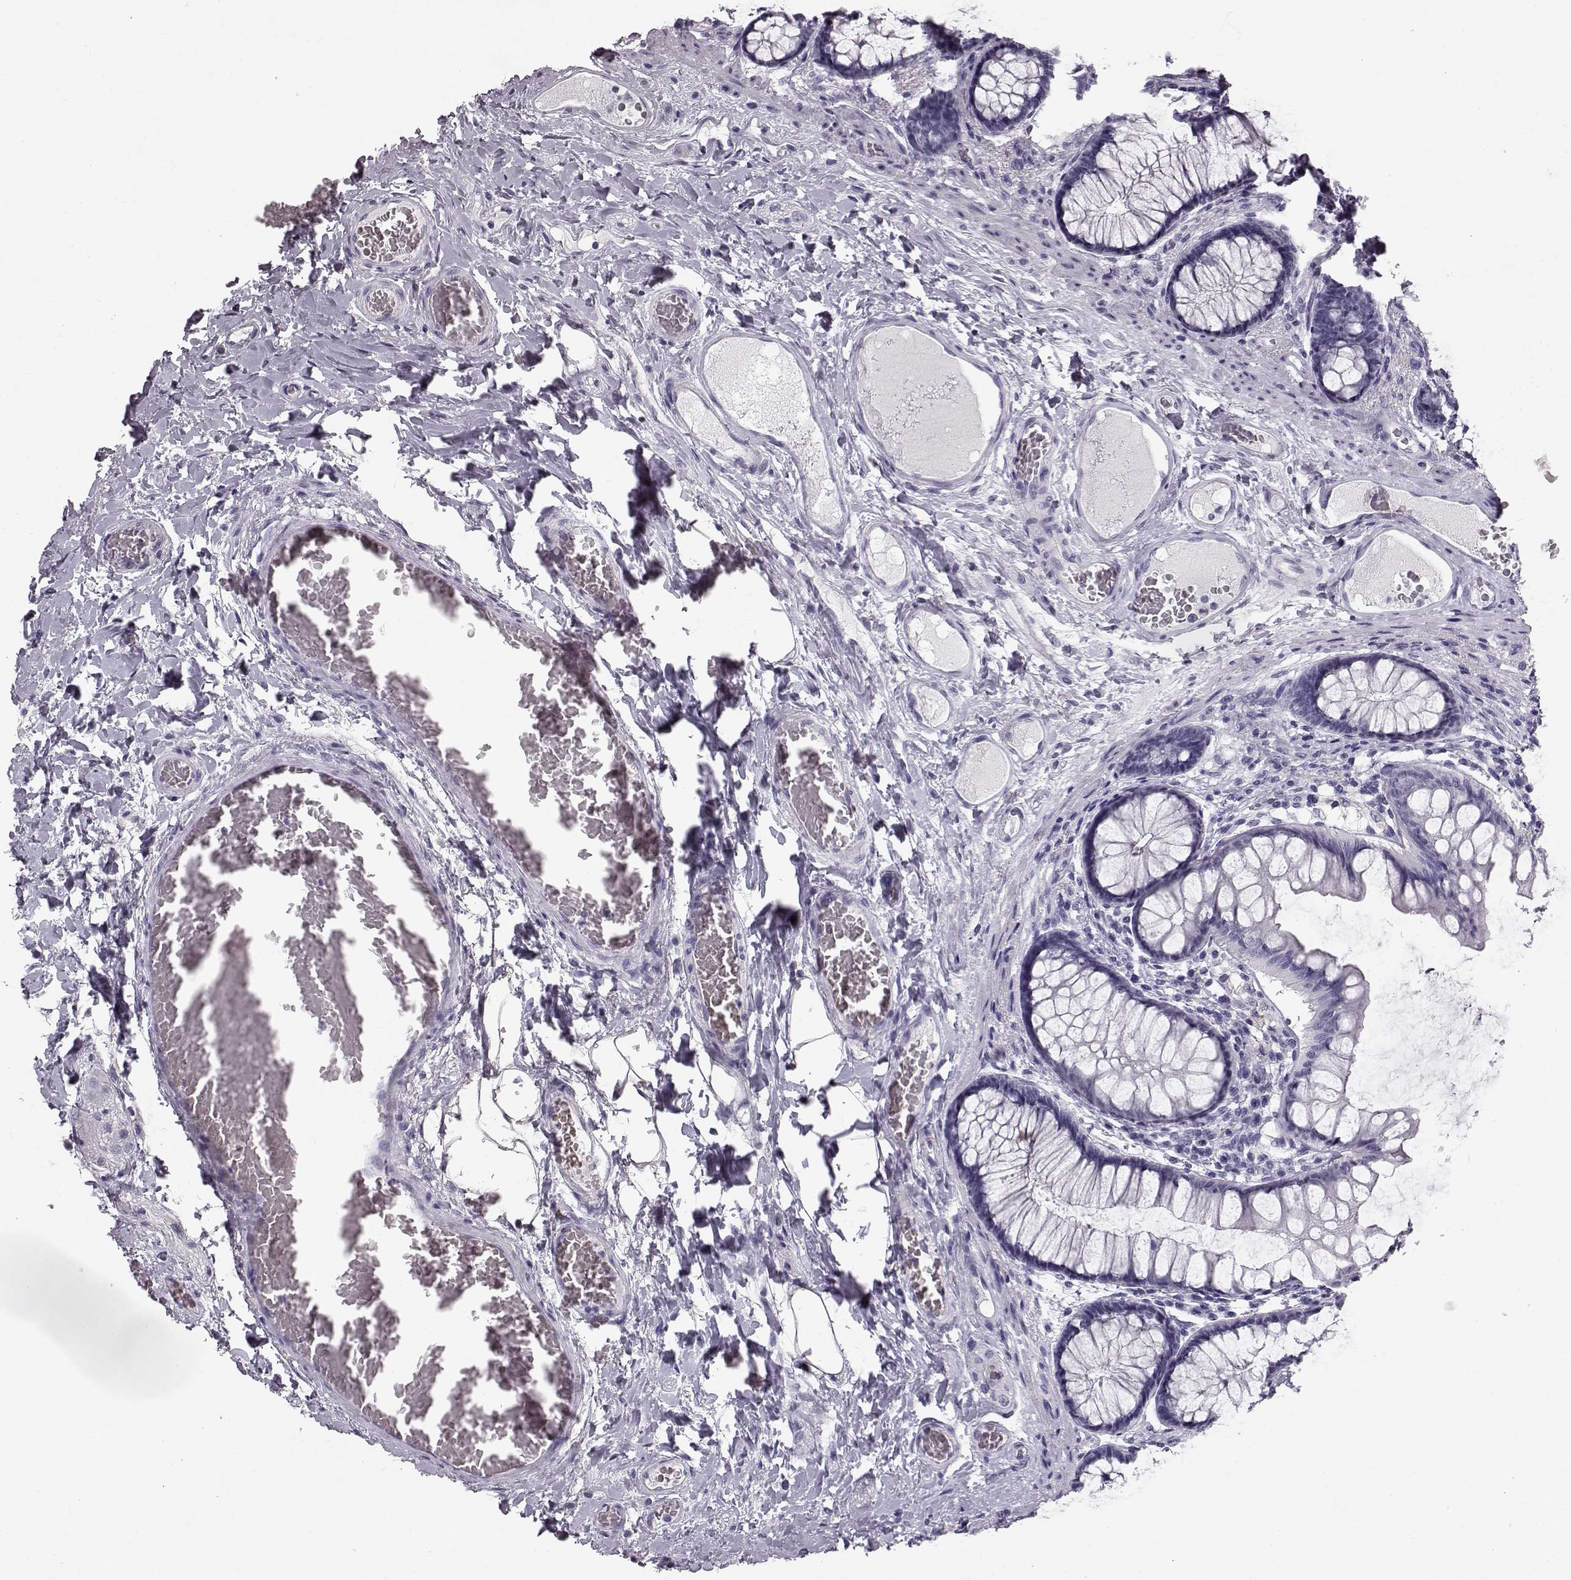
{"staining": {"intensity": "negative", "quantity": "none", "location": "none"}, "tissue": "colon", "cell_type": "Endothelial cells", "image_type": "normal", "snomed": [{"axis": "morphology", "description": "Normal tissue, NOS"}, {"axis": "topography", "description": "Colon"}], "caption": "Human colon stained for a protein using IHC reveals no staining in endothelial cells.", "gene": "BFSP2", "patient": {"sex": "female", "age": 65}}